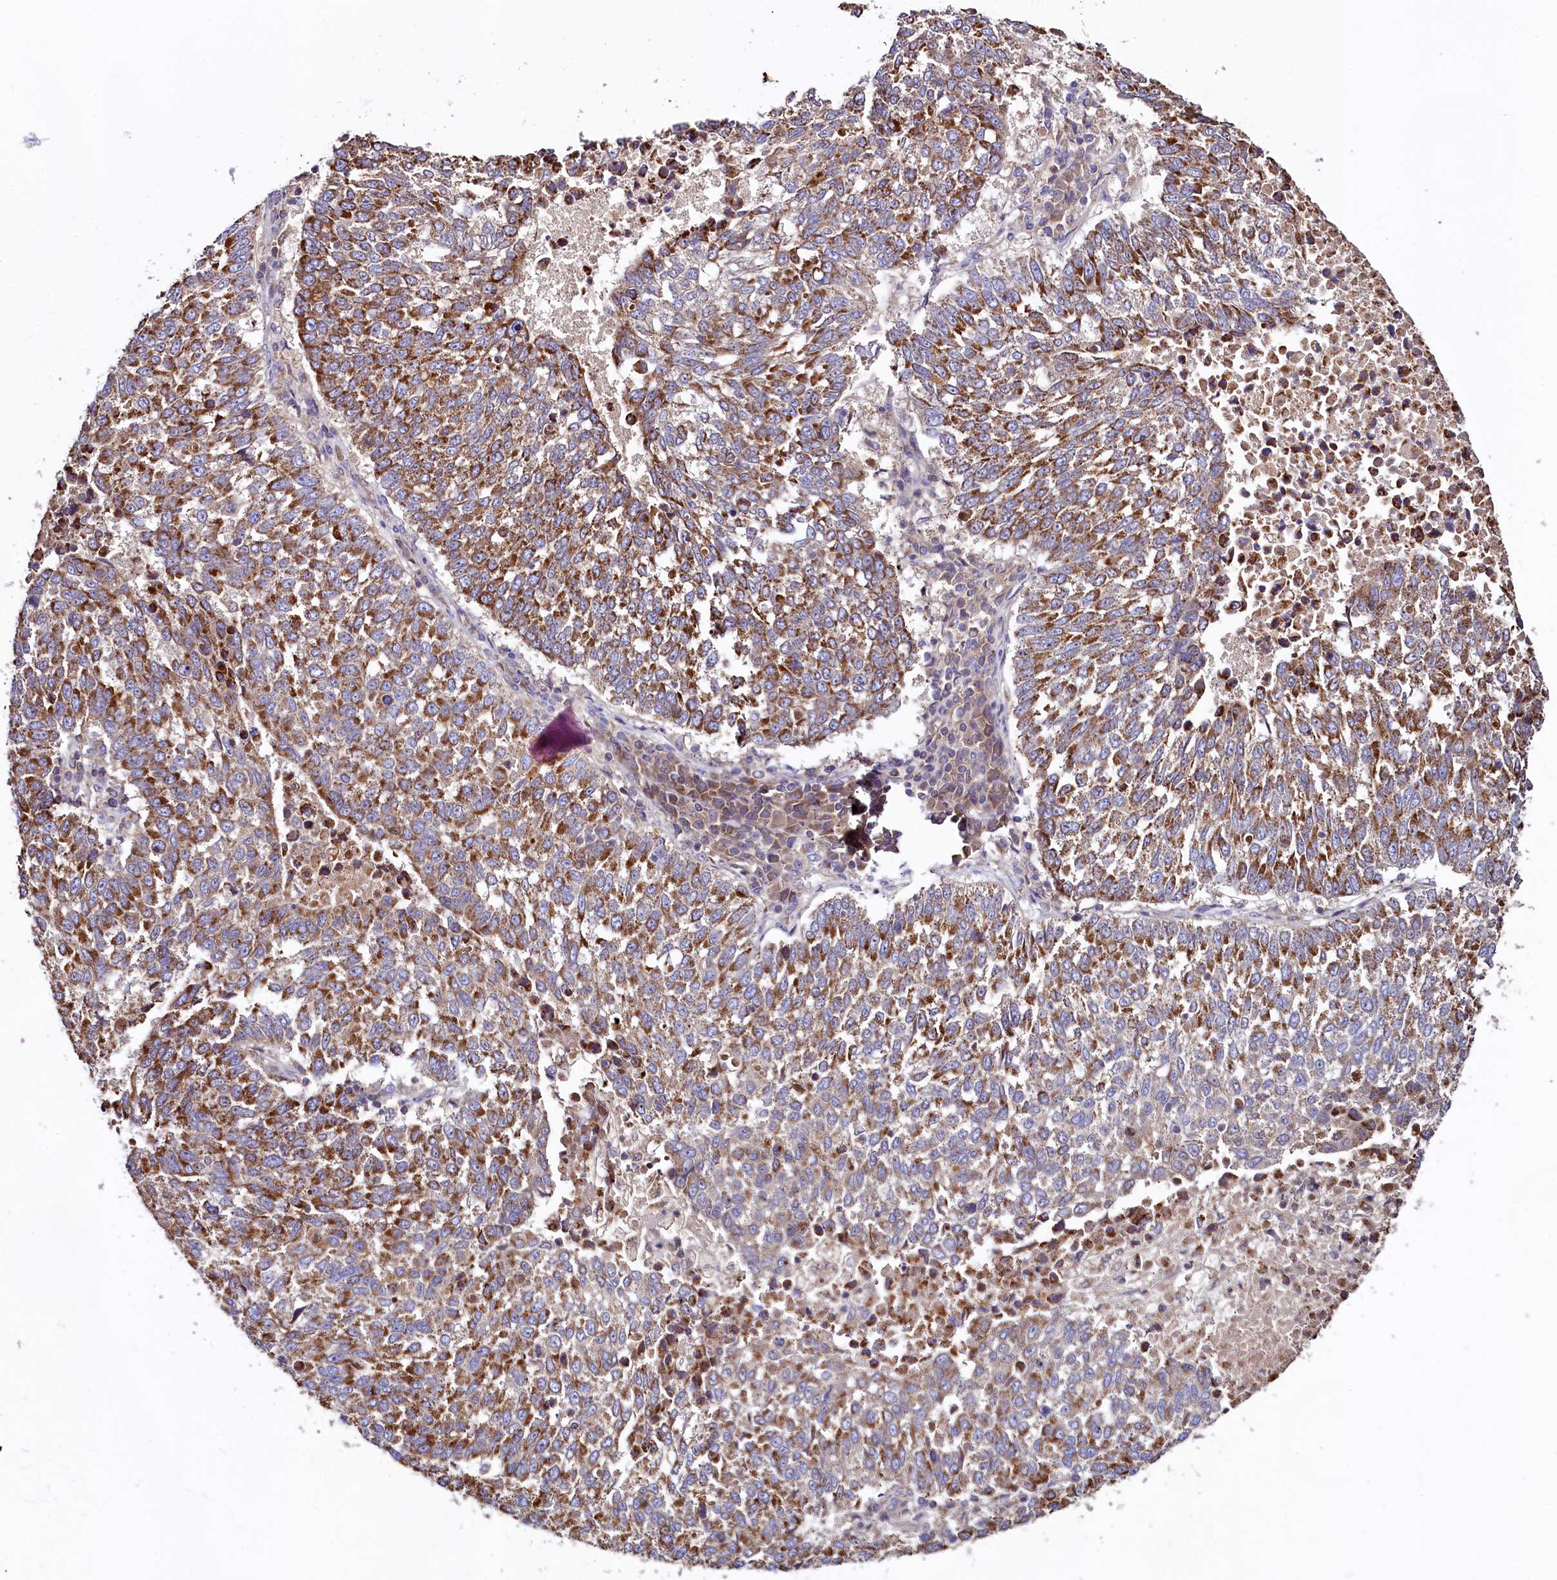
{"staining": {"intensity": "moderate", "quantity": ">75%", "location": "cytoplasmic/membranous"}, "tissue": "lung cancer", "cell_type": "Tumor cells", "image_type": "cancer", "snomed": [{"axis": "morphology", "description": "Squamous cell carcinoma, NOS"}, {"axis": "topography", "description": "Lung"}], "caption": "Tumor cells exhibit medium levels of moderate cytoplasmic/membranous positivity in about >75% of cells in lung cancer.", "gene": "CIAO3", "patient": {"sex": "male", "age": 73}}